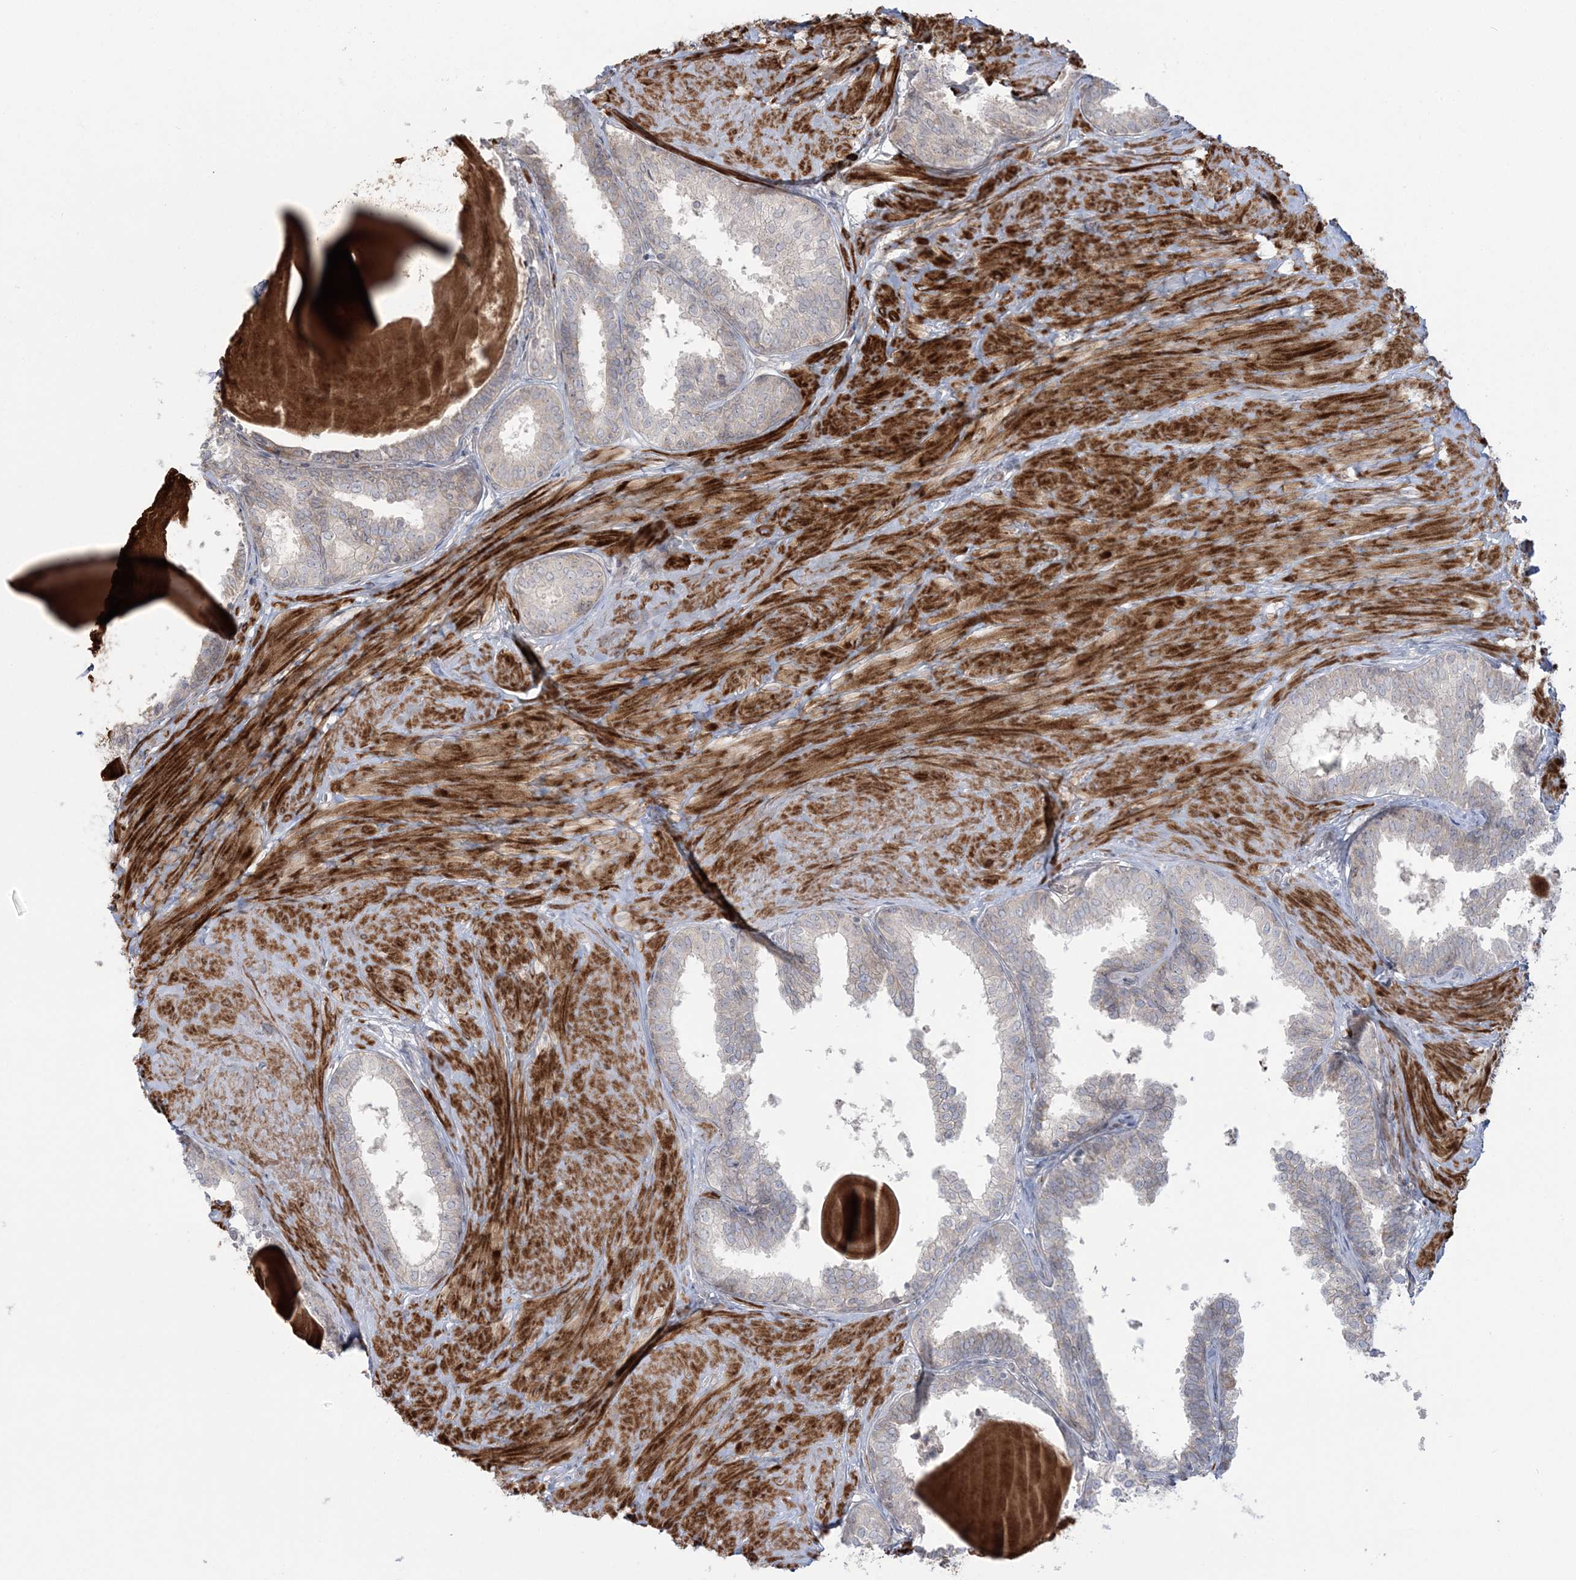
{"staining": {"intensity": "weak", "quantity": "<25%", "location": "cytoplasmic/membranous"}, "tissue": "prostate", "cell_type": "Glandular cells", "image_type": "normal", "snomed": [{"axis": "morphology", "description": "Normal tissue, NOS"}, {"axis": "topography", "description": "Prostate"}], "caption": "Glandular cells show no significant protein positivity in normal prostate.", "gene": "NUDT9", "patient": {"sex": "male", "age": 48}}